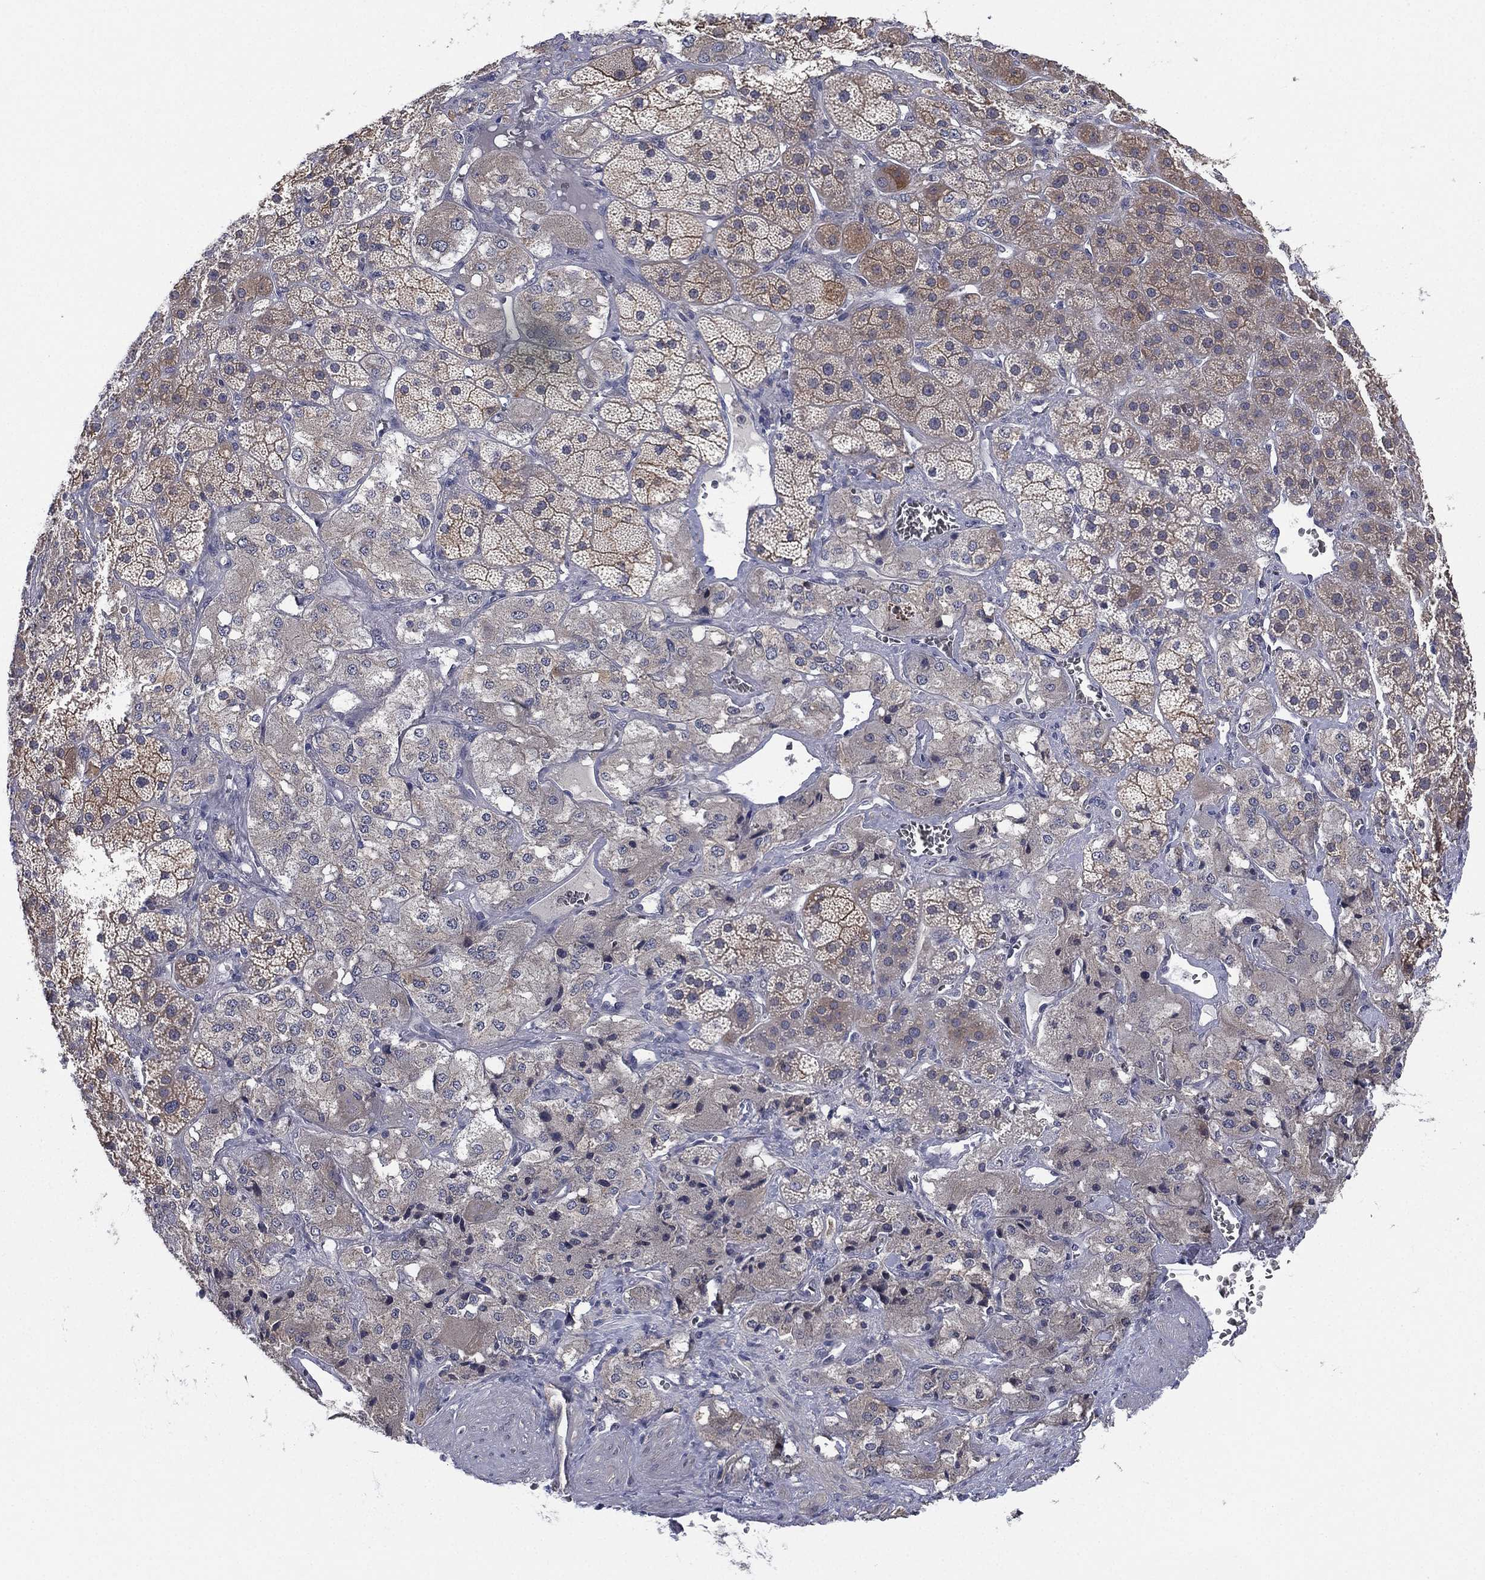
{"staining": {"intensity": "weak", "quantity": "25%-75%", "location": "cytoplasmic/membranous"}, "tissue": "adrenal gland", "cell_type": "Glandular cells", "image_type": "normal", "snomed": [{"axis": "morphology", "description": "Normal tissue, NOS"}, {"axis": "topography", "description": "Adrenal gland"}], "caption": "IHC of normal human adrenal gland reveals low levels of weak cytoplasmic/membranous expression in about 25%-75% of glandular cells. (Brightfield microscopy of DAB IHC at high magnification).", "gene": "MPP7", "patient": {"sex": "male", "age": 57}}